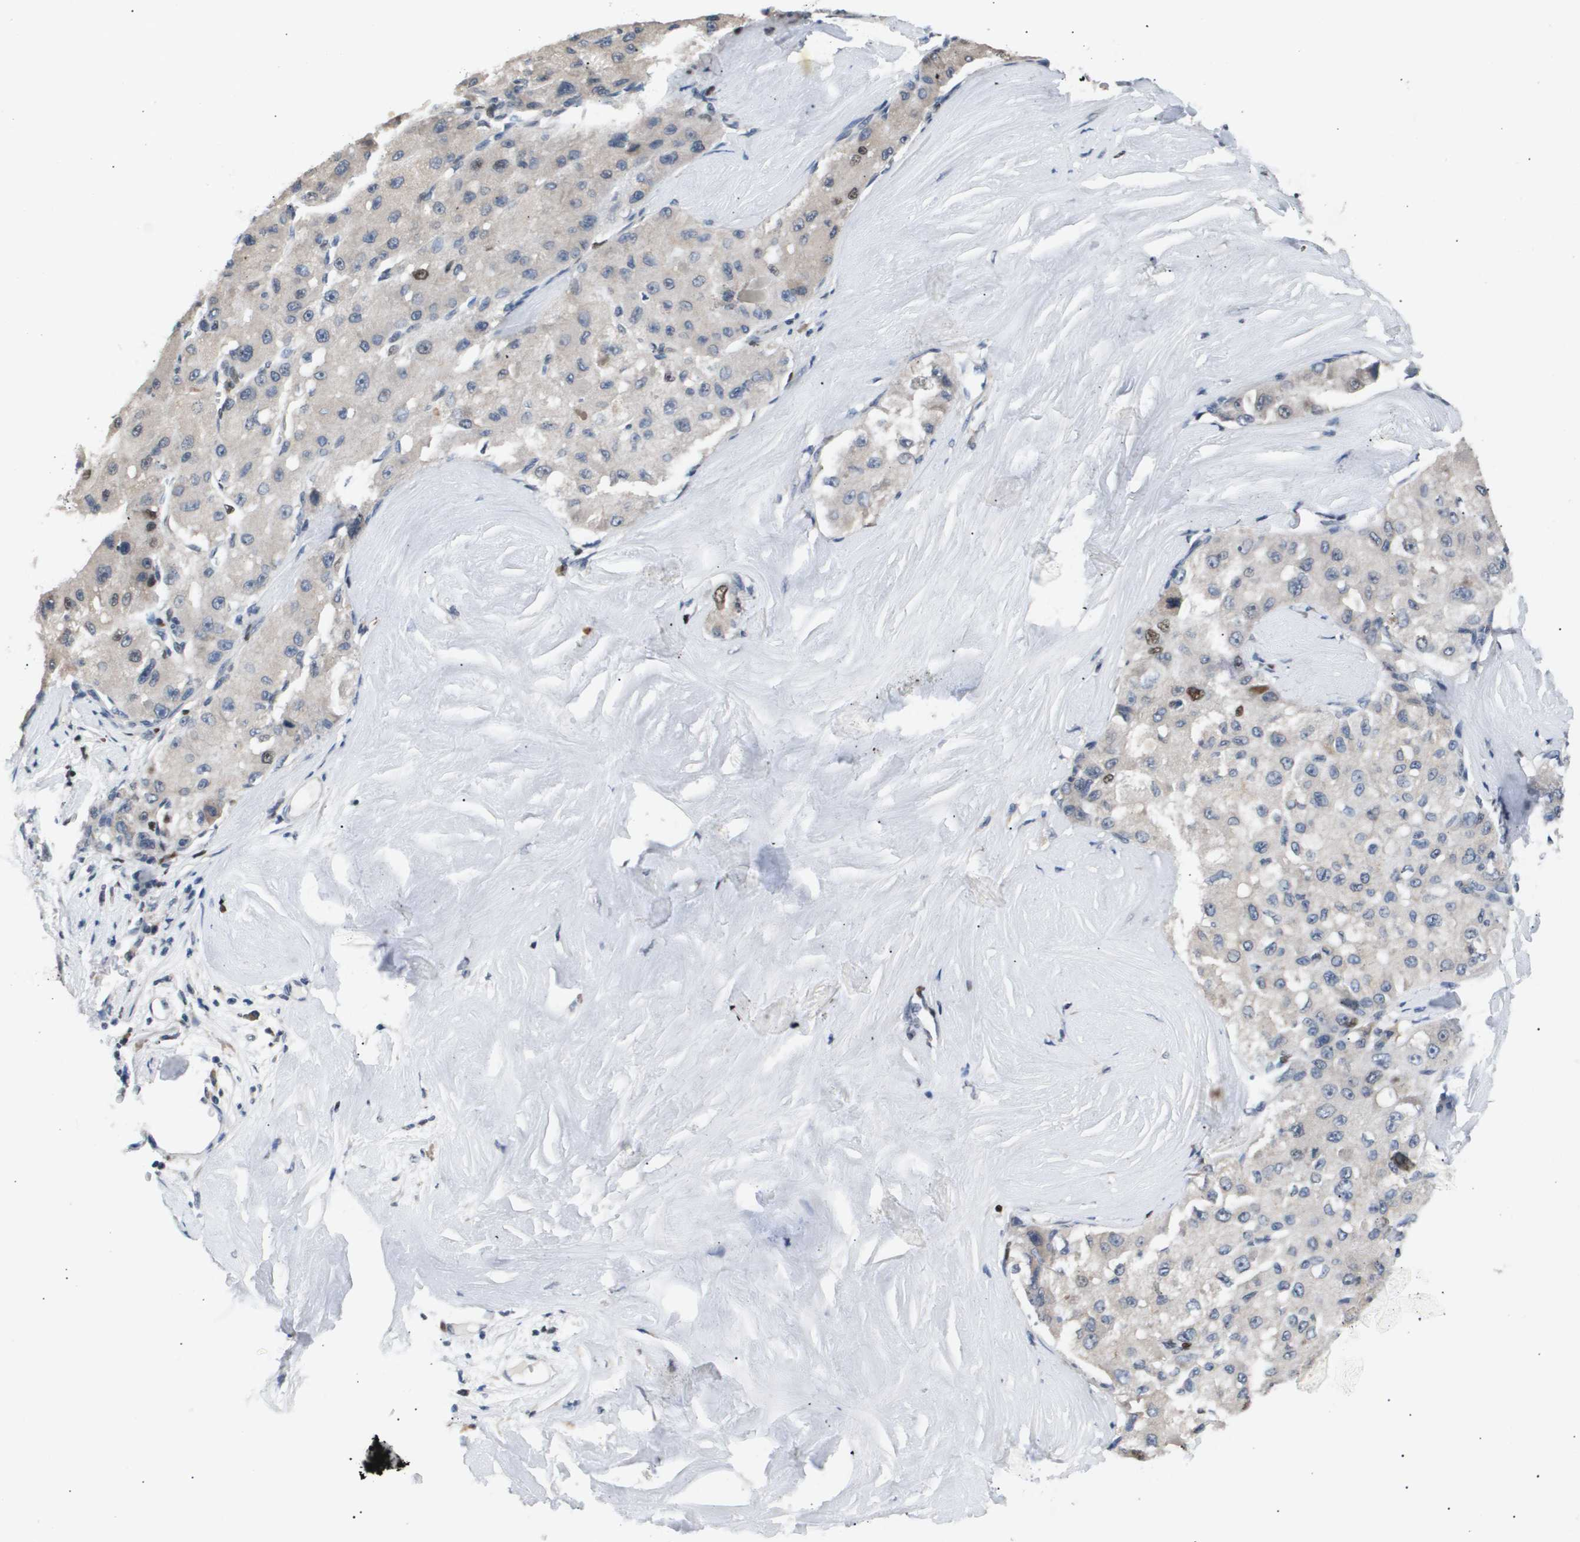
{"staining": {"intensity": "moderate", "quantity": "<25%", "location": "nuclear"}, "tissue": "liver cancer", "cell_type": "Tumor cells", "image_type": "cancer", "snomed": [{"axis": "morphology", "description": "Carcinoma, Hepatocellular, NOS"}, {"axis": "topography", "description": "Liver"}], "caption": "Immunohistochemistry (DAB) staining of human liver cancer (hepatocellular carcinoma) exhibits moderate nuclear protein expression in about <25% of tumor cells.", "gene": "ANAPC2", "patient": {"sex": "male", "age": 80}}